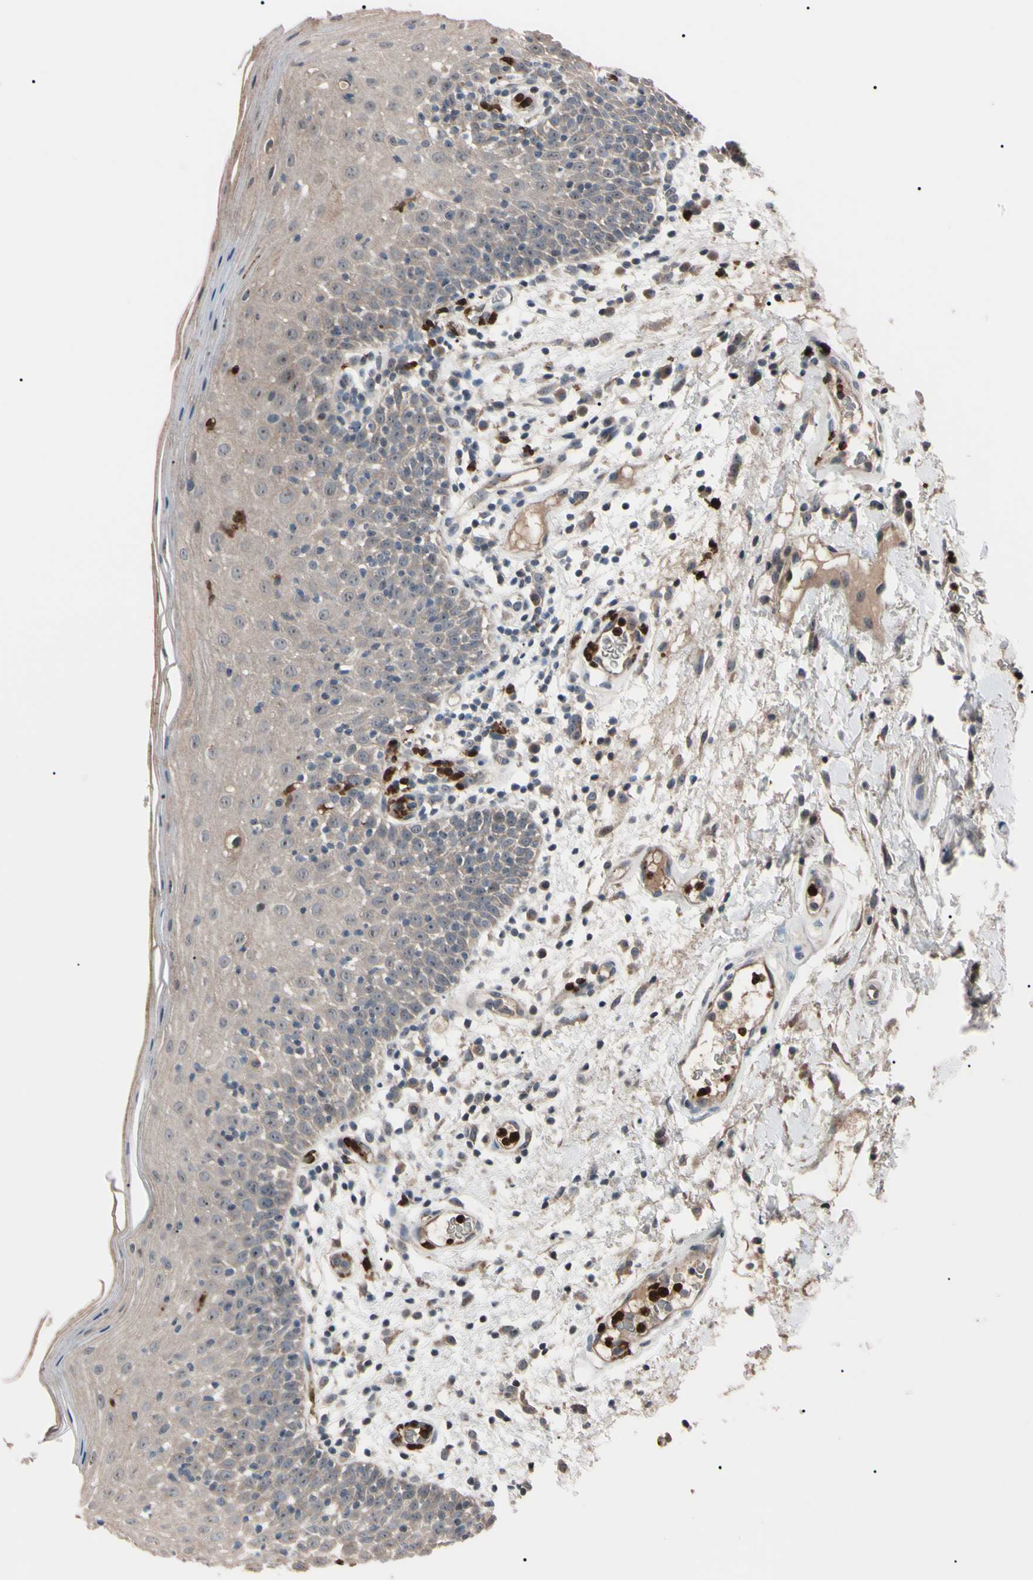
{"staining": {"intensity": "weak", "quantity": ">75%", "location": "cytoplasmic/membranous"}, "tissue": "oral mucosa", "cell_type": "Squamous epithelial cells", "image_type": "normal", "snomed": [{"axis": "morphology", "description": "Normal tissue, NOS"}, {"axis": "morphology", "description": "Squamous cell carcinoma, NOS"}, {"axis": "topography", "description": "Skeletal muscle"}, {"axis": "topography", "description": "Oral tissue"}], "caption": "Oral mucosa stained with immunohistochemistry (IHC) demonstrates weak cytoplasmic/membranous expression in approximately >75% of squamous epithelial cells. Using DAB (3,3'-diaminobenzidine) (brown) and hematoxylin (blue) stains, captured at high magnification using brightfield microscopy.", "gene": "TRAF5", "patient": {"sex": "male", "age": 71}}